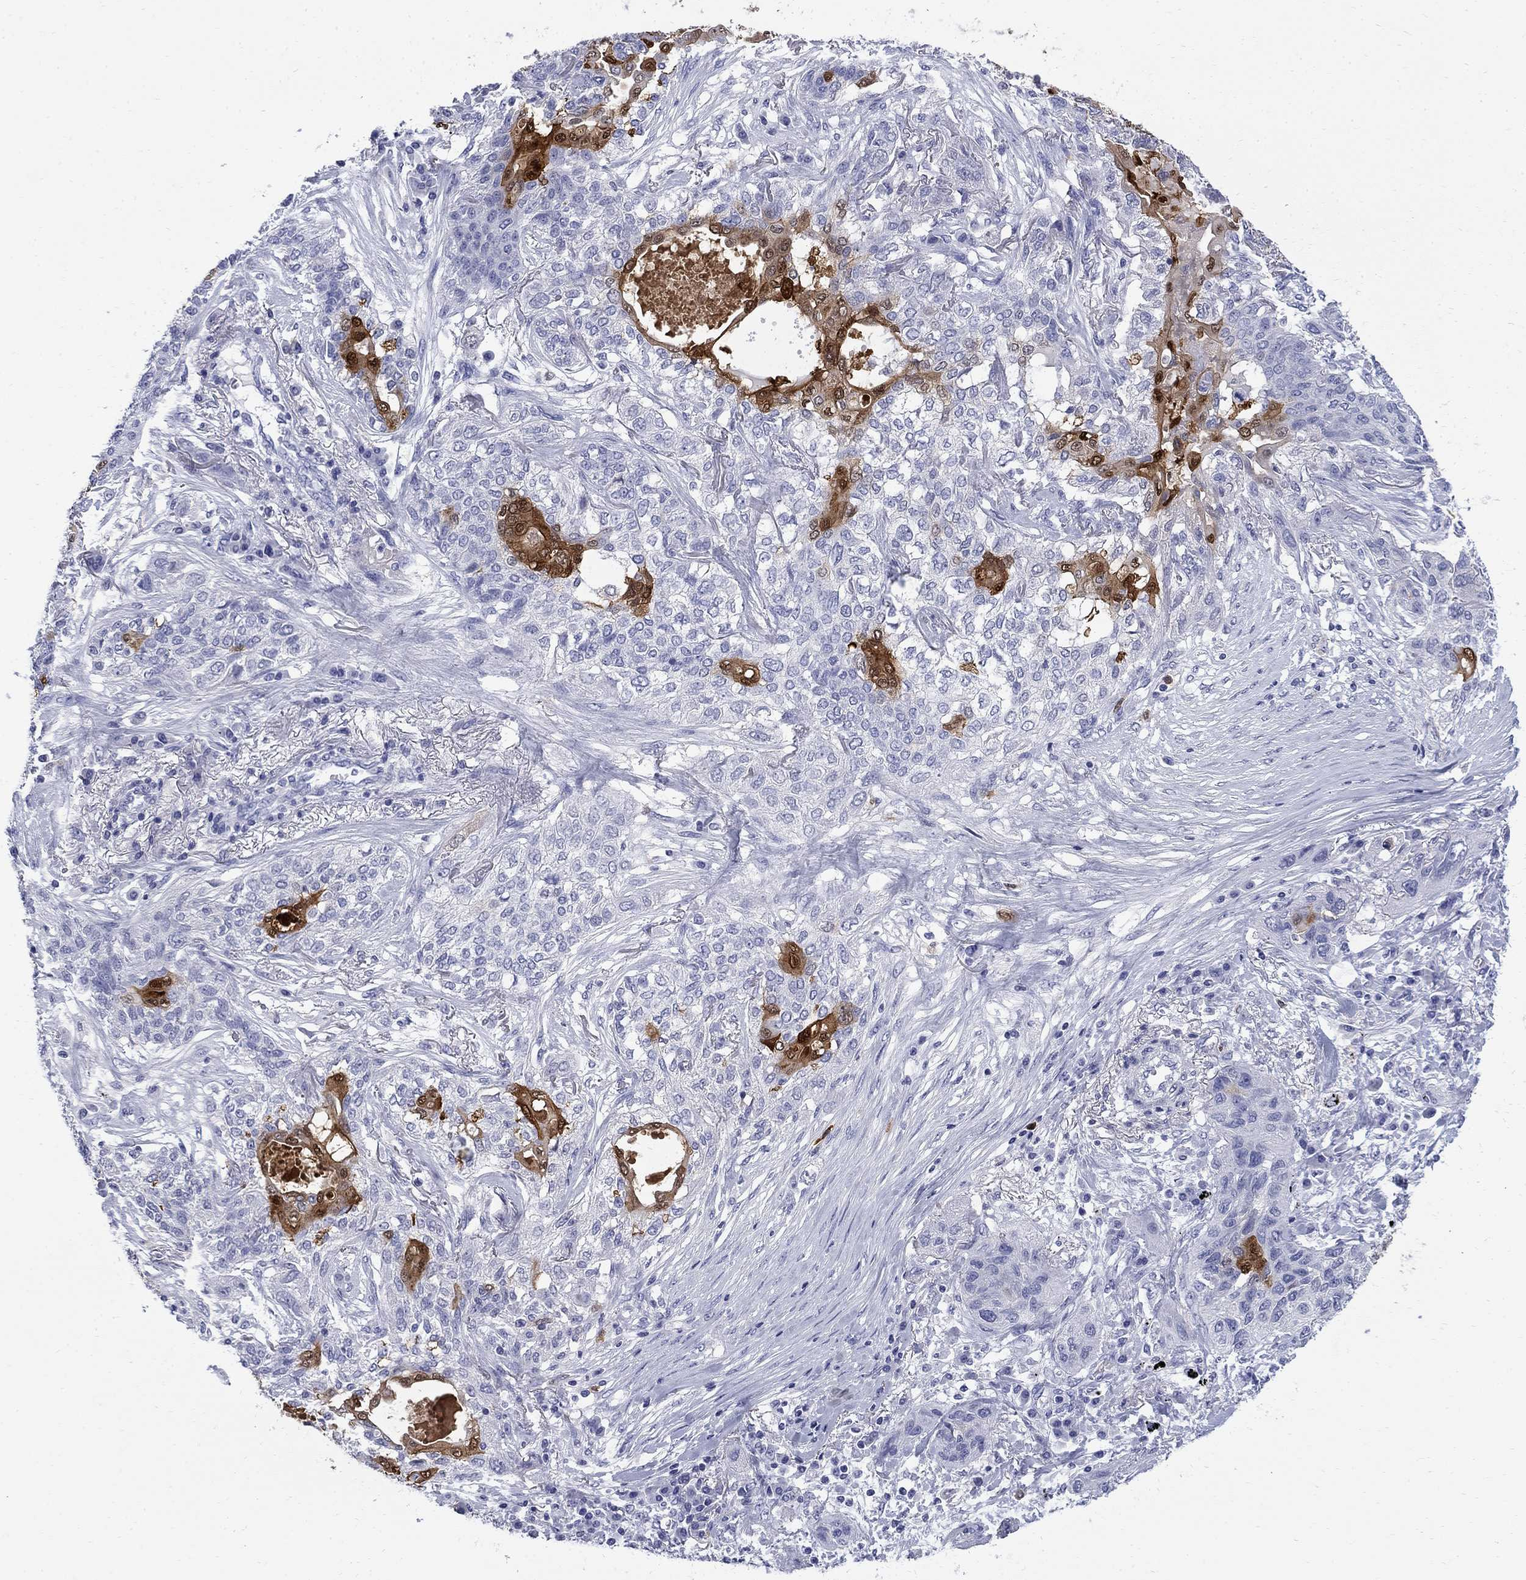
{"staining": {"intensity": "moderate", "quantity": "<25%", "location": "cytoplasmic/membranous,nuclear"}, "tissue": "lung cancer", "cell_type": "Tumor cells", "image_type": "cancer", "snomed": [{"axis": "morphology", "description": "Squamous cell carcinoma, NOS"}, {"axis": "topography", "description": "Lung"}], "caption": "Immunohistochemistry (IHC) photomicrograph of neoplastic tissue: human lung squamous cell carcinoma stained using IHC reveals low levels of moderate protein expression localized specifically in the cytoplasmic/membranous and nuclear of tumor cells, appearing as a cytoplasmic/membranous and nuclear brown color.", "gene": "SERPINB2", "patient": {"sex": "female", "age": 70}}